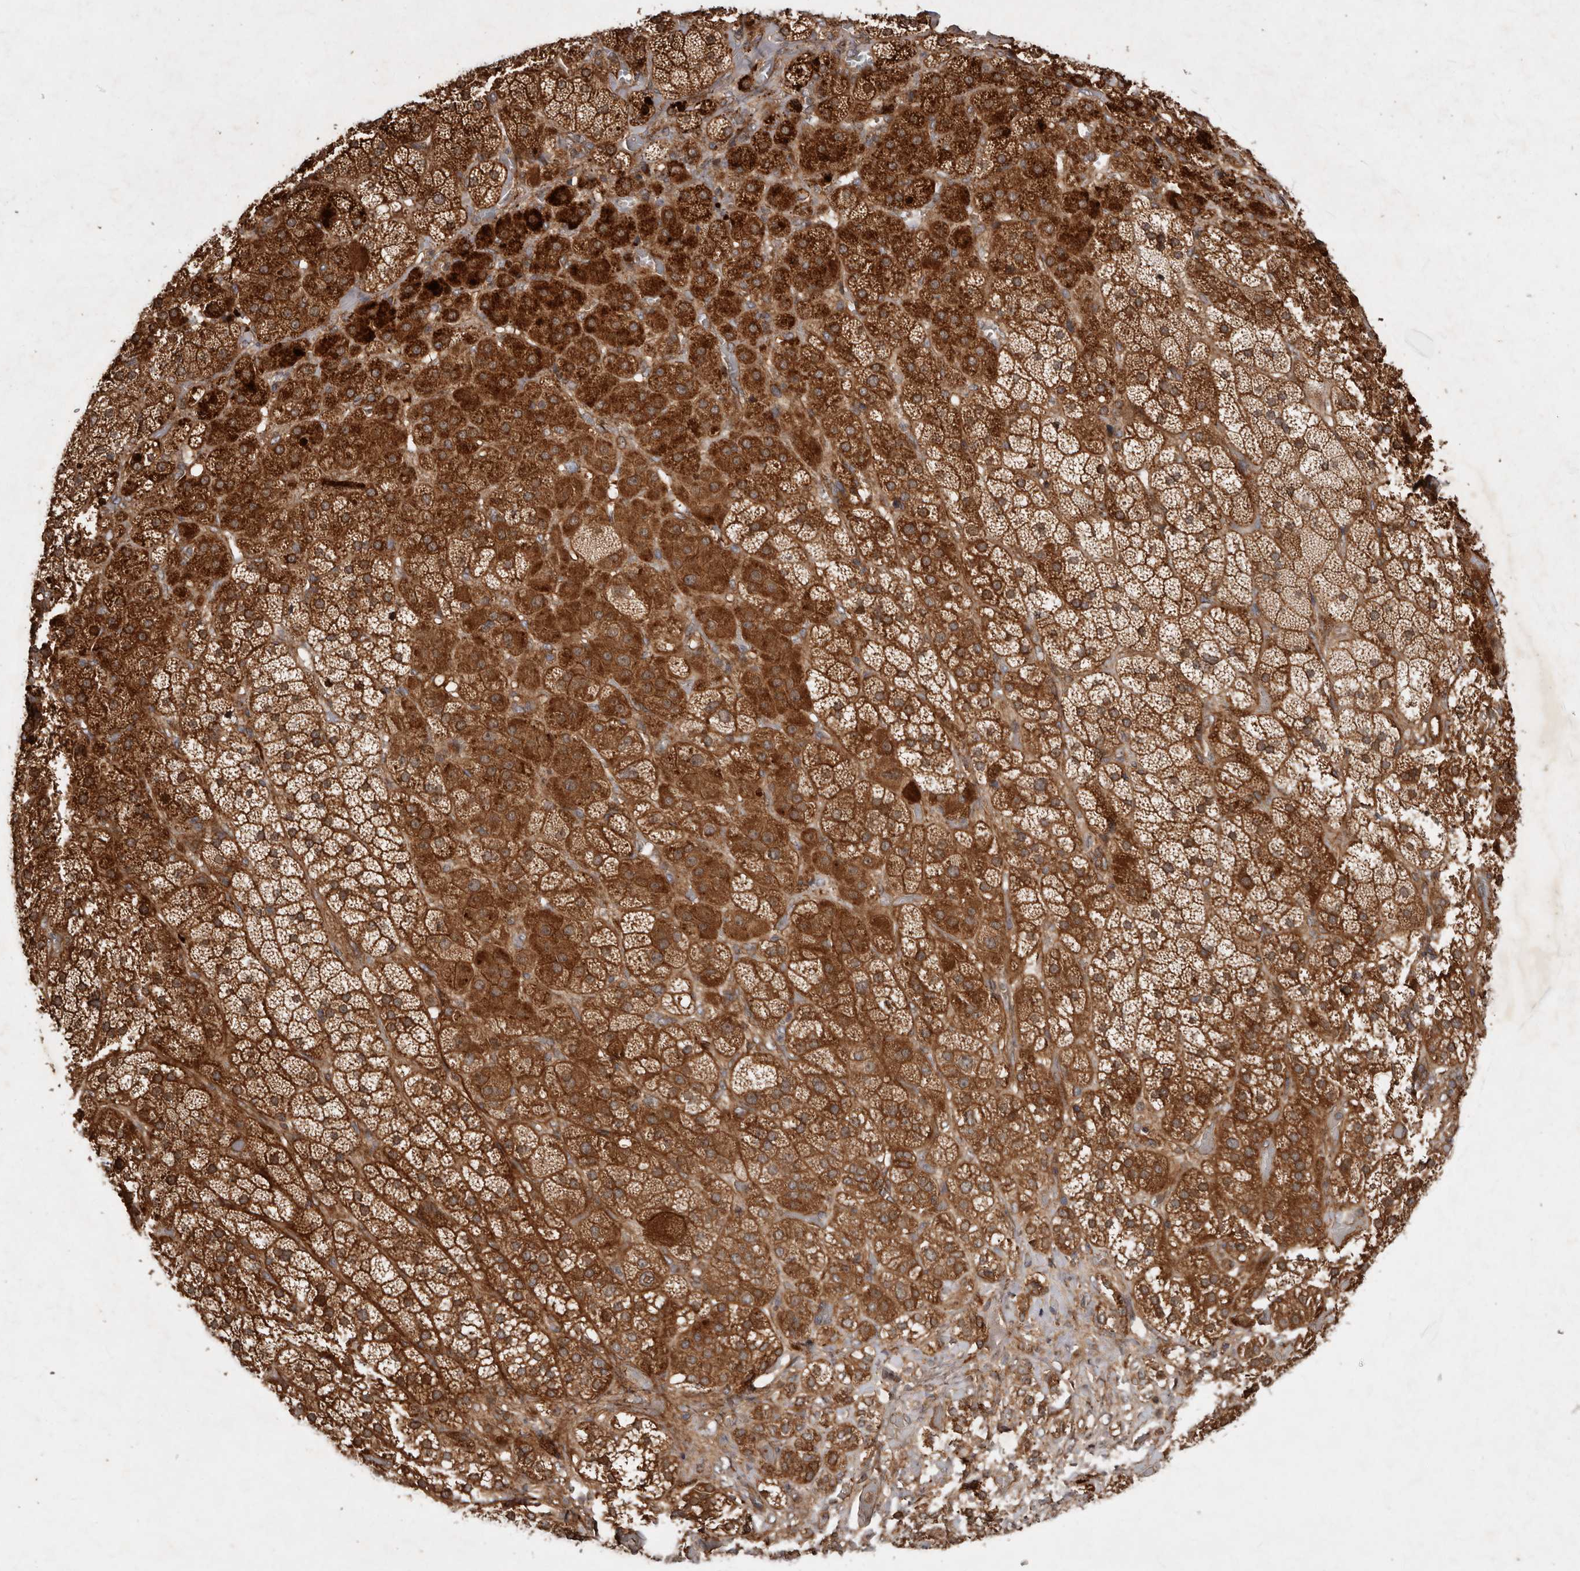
{"staining": {"intensity": "strong", "quantity": ">75%", "location": "cytoplasmic/membranous"}, "tissue": "adrenal gland", "cell_type": "Glandular cells", "image_type": "normal", "snomed": [{"axis": "morphology", "description": "Normal tissue, NOS"}, {"axis": "topography", "description": "Adrenal gland"}], "caption": "Immunohistochemical staining of normal human adrenal gland demonstrates >75% levels of strong cytoplasmic/membranous protein positivity in about >75% of glandular cells. Immunohistochemistry stains the protein of interest in brown and the nuclei are stained blue.", "gene": "STK36", "patient": {"sex": "male", "age": 57}}